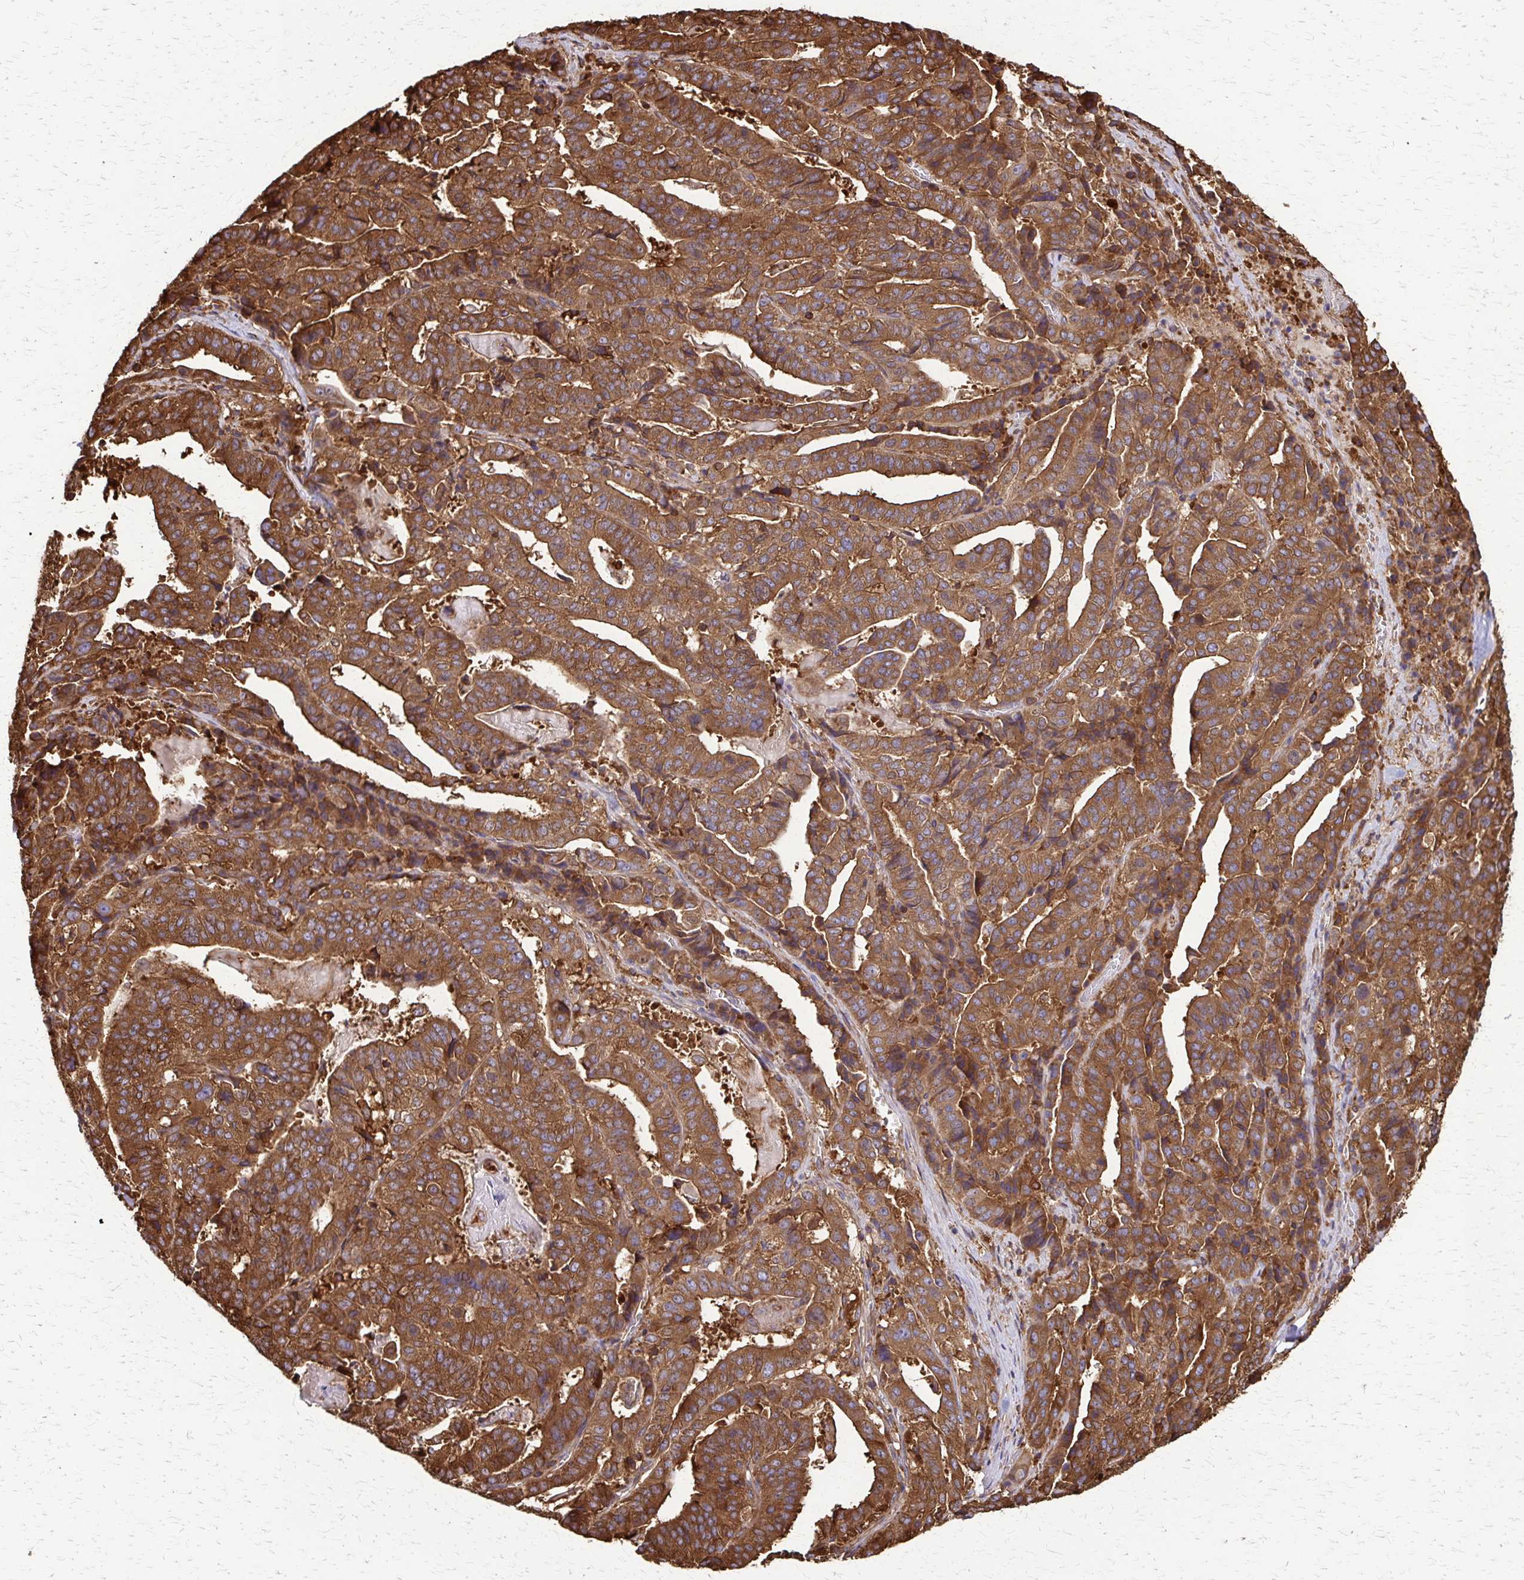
{"staining": {"intensity": "moderate", "quantity": ">75%", "location": "cytoplasmic/membranous"}, "tissue": "stomach cancer", "cell_type": "Tumor cells", "image_type": "cancer", "snomed": [{"axis": "morphology", "description": "Adenocarcinoma, NOS"}, {"axis": "topography", "description": "Stomach"}], "caption": "Stomach adenocarcinoma stained for a protein (brown) displays moderate cytoplasmic/membranous positive positivity in about >75% of tumor cells.", "gene": "EEF2", "patient": {"sex": "male", "age": 48}}